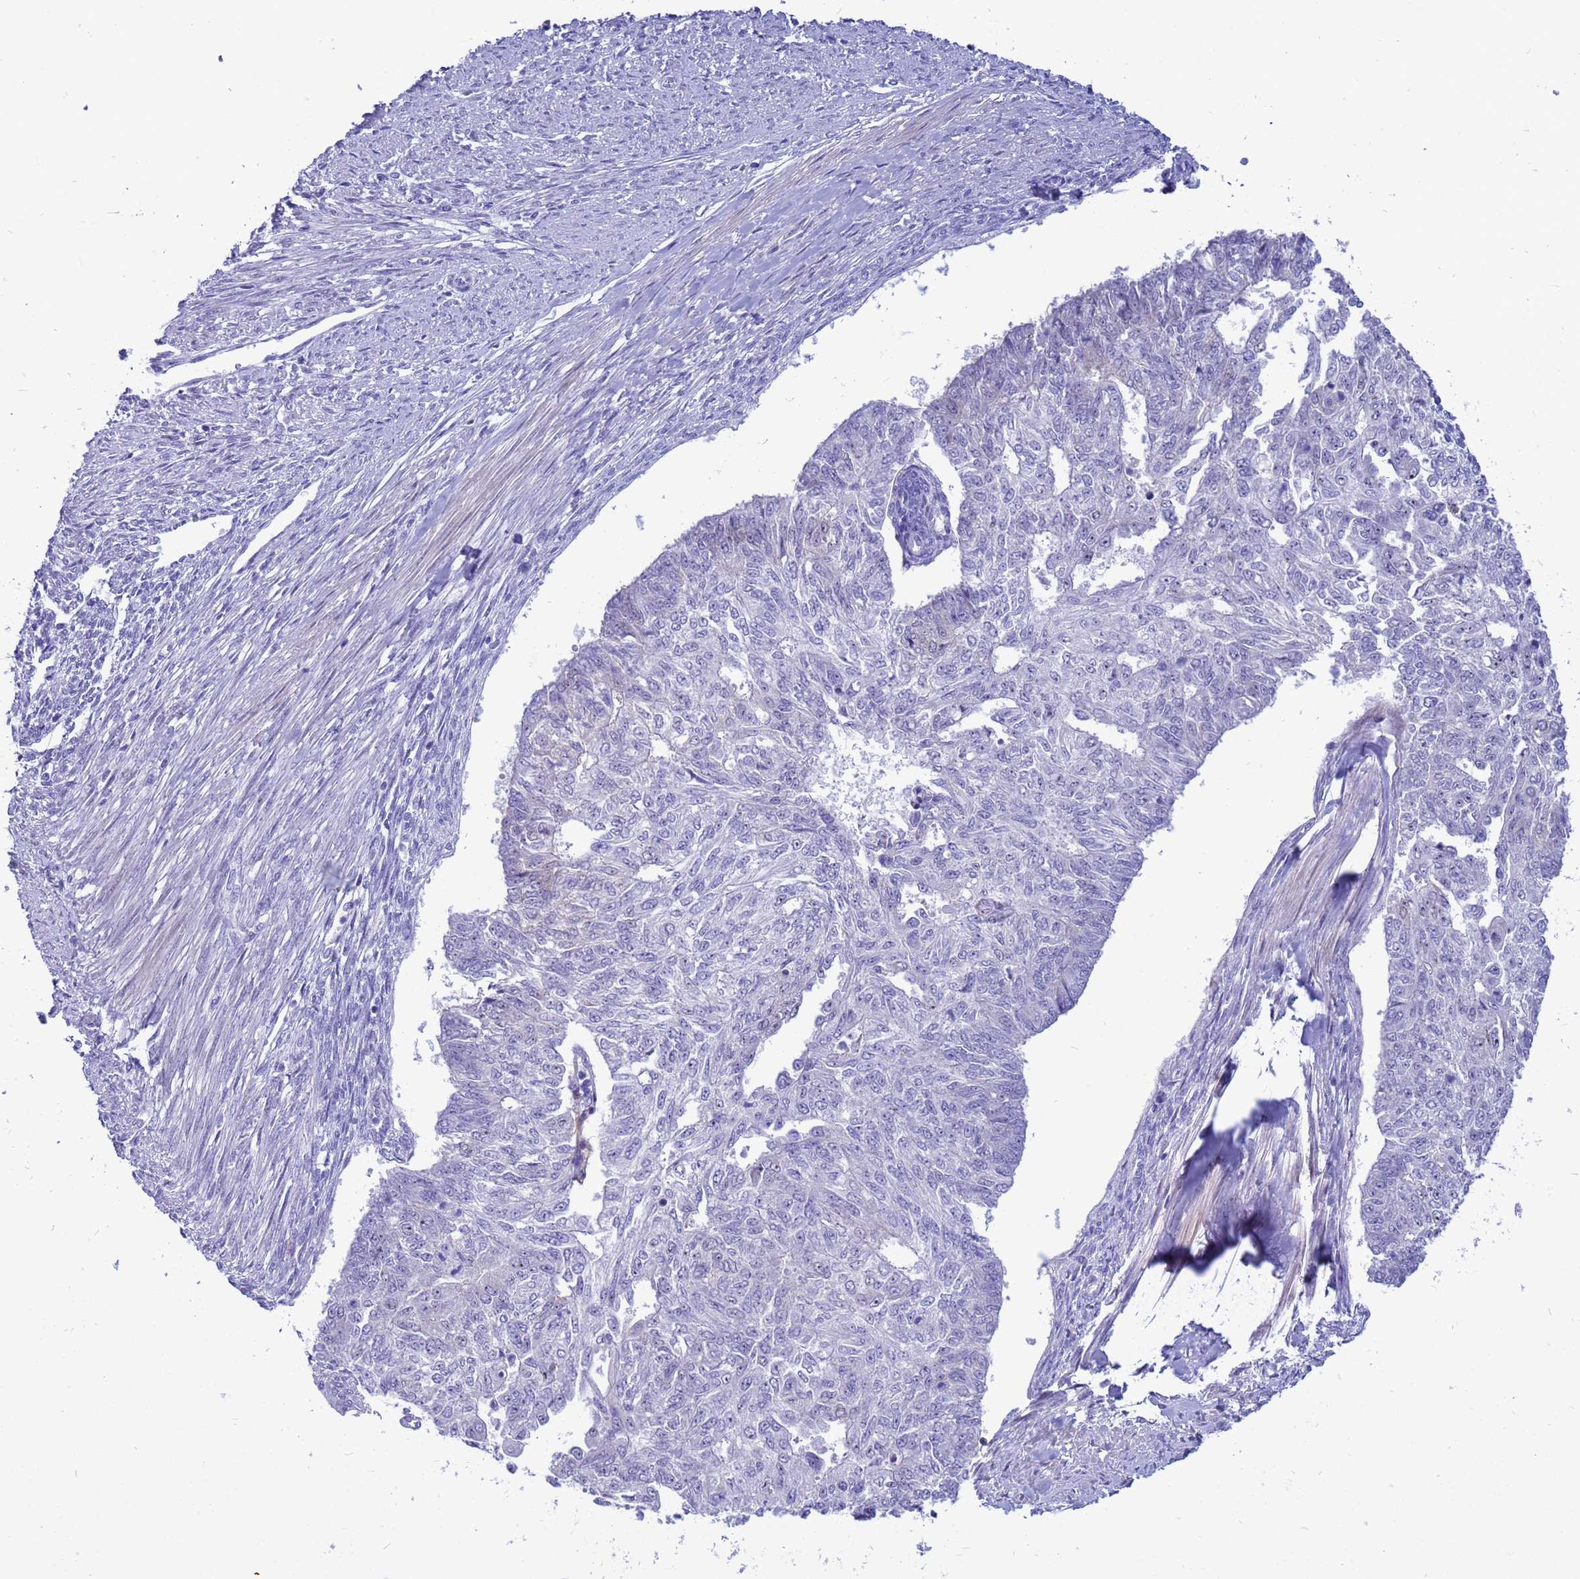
{"staining": {"intensity": "negative", "quantity": "none", "location": "none"}, "tissue": "endometrial cancer", "cell_type": "Tumor cells", "image_type": "cancer", "snomed": [{"axis": "morphology", "description": "Adenocarcinoma, NOS"}, {"axis": "topography", "description": "Endometrium"}], "caption": "IHC of human adenocarcinoma (endometrial) shows no staining in tumor cells.", "gene": "LRATD1", "patient": {"sex": "female", "age": 32}}